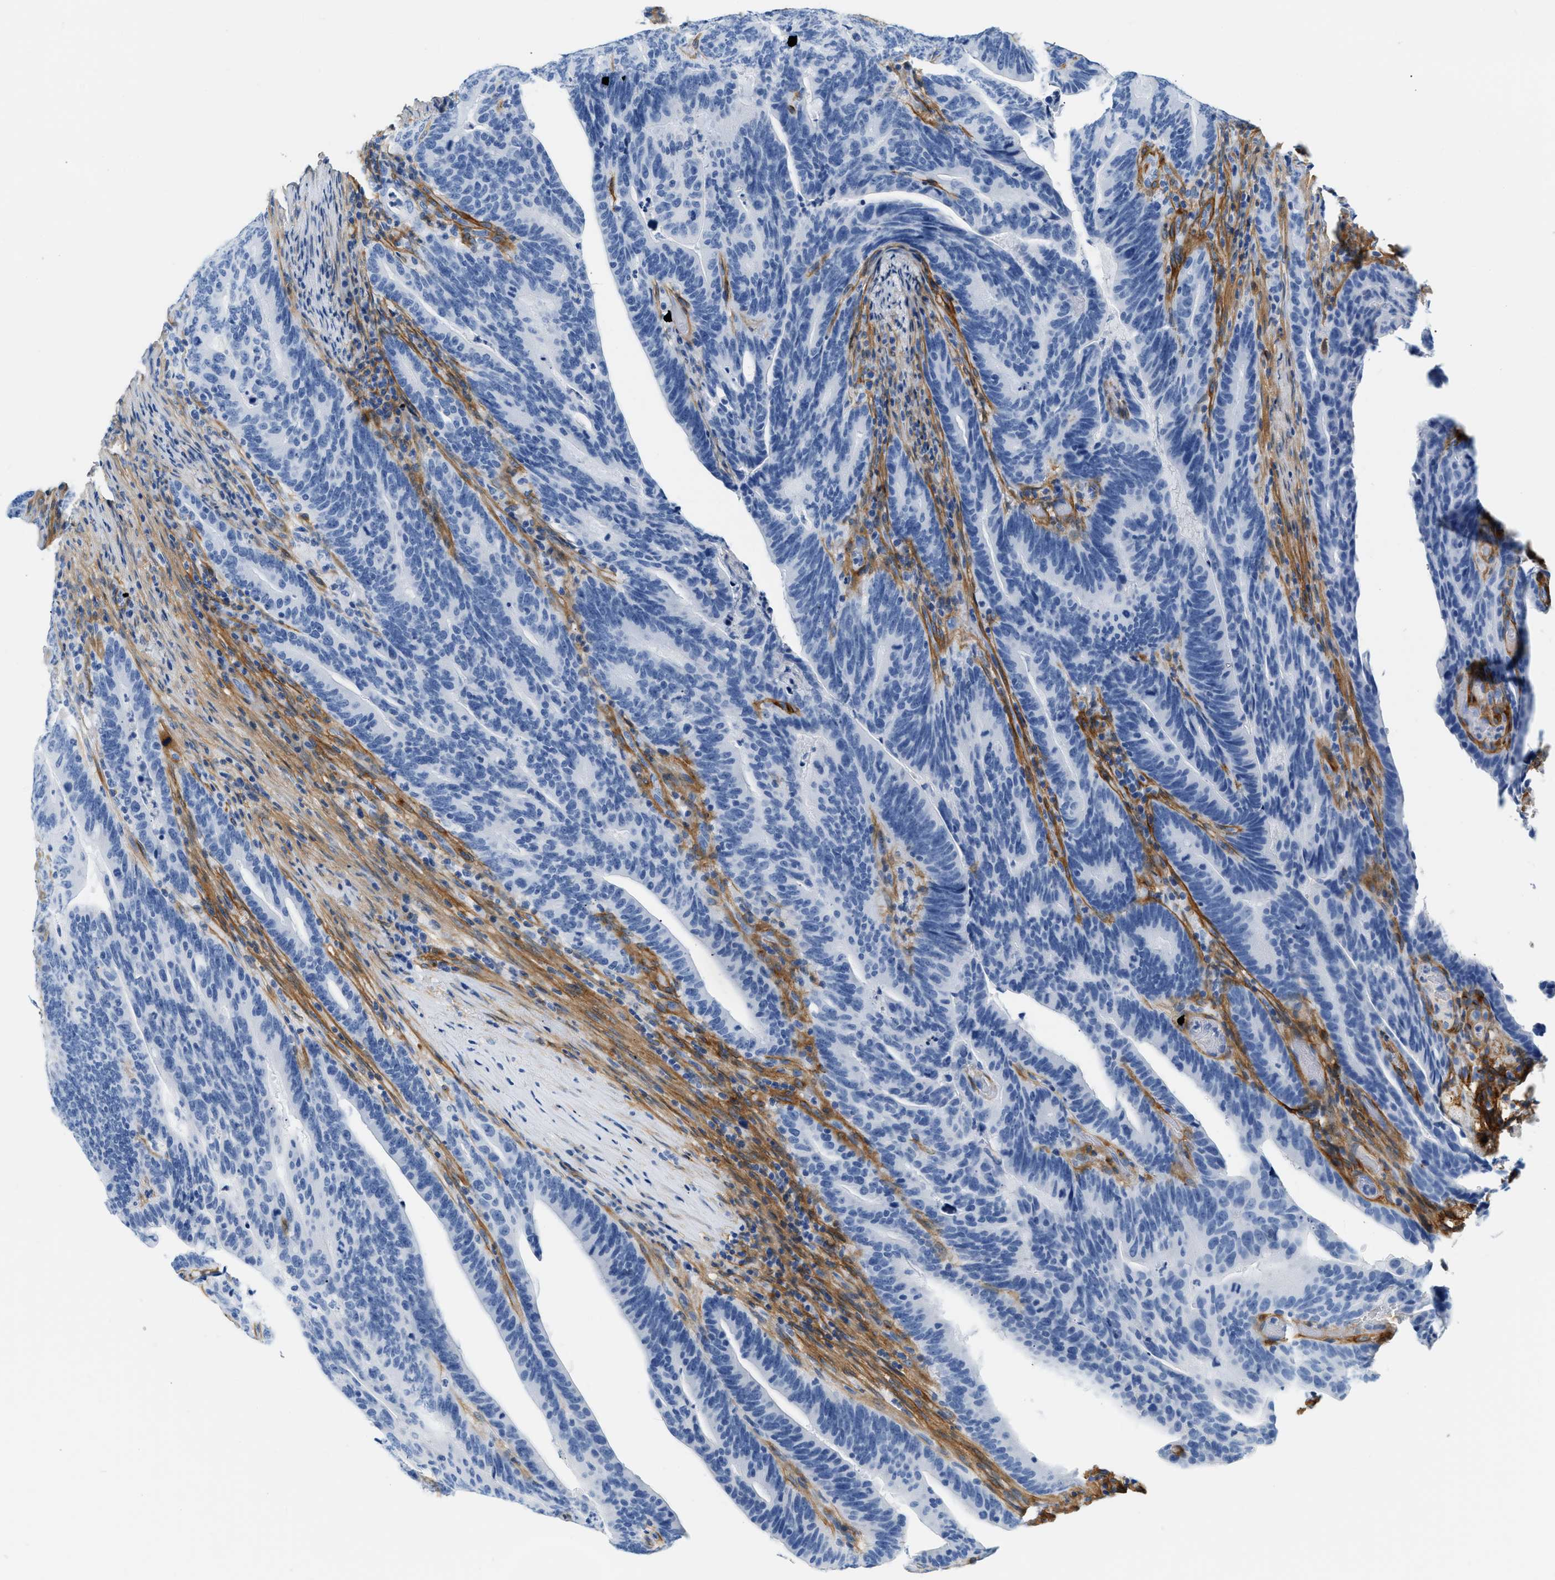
{"staining": {"intensity": "negative", "quantity": "none", "location": "none"}, "tissue": "colorectal cancer", "cell_type": "Tumor cells", "image_type": "cancer", "snomed": [{"axis": "morphology", "description": "Adenocarcinoma, NOS"}, {"axis": "topography", "description": "Colon"}], "caption": "Immunohistochemistry (IHC) of adenocarcinoma (colorectal) displays no positivity in tumor cells. (DAB immunohistochemistry (IHC) visualized using brightfield microscopy, high magnification).", "gene": "PDGFRB", "patient": {"sex": "female", "age": 66}}